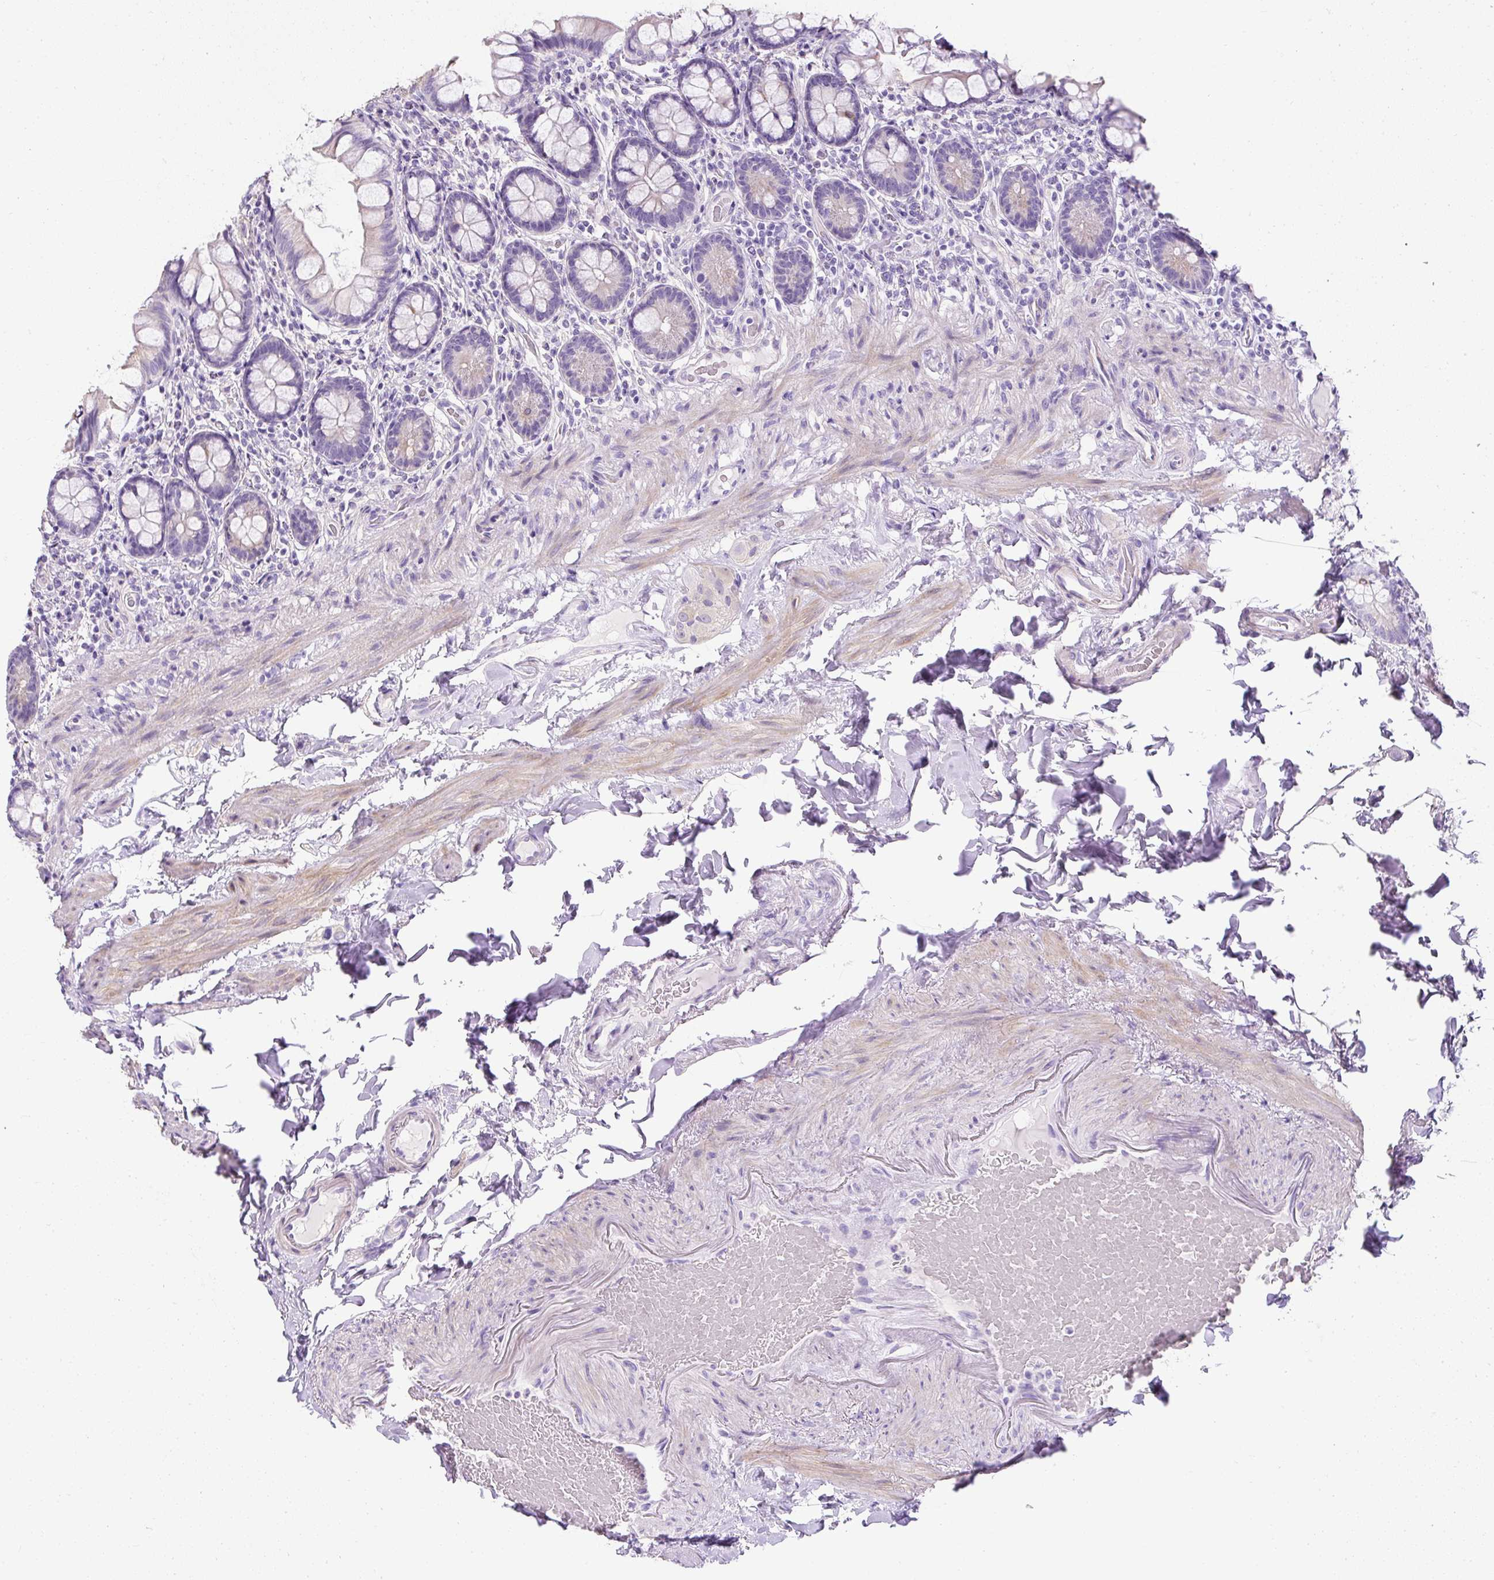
{"staining": {"intensity": "negative", "quantity": "none", "location": "none"}, "tissue": "small intestine", "cell_type": "Glandular cells", "image_type": "normal", "snomed": [{"axis": "morphology", "description": "Normal tissue, NOS"}, {"axis": "topography", "description": "Small intestine"}], "caption": "DAB immunohistochemical staining of normal small intestine exhibits no significant staining in glandular cells. (DAB immunohistochemistry with hematoxylin counter stain).", "gene": "C2CD4C", "patient": {"sex": "male", "age": 70}}